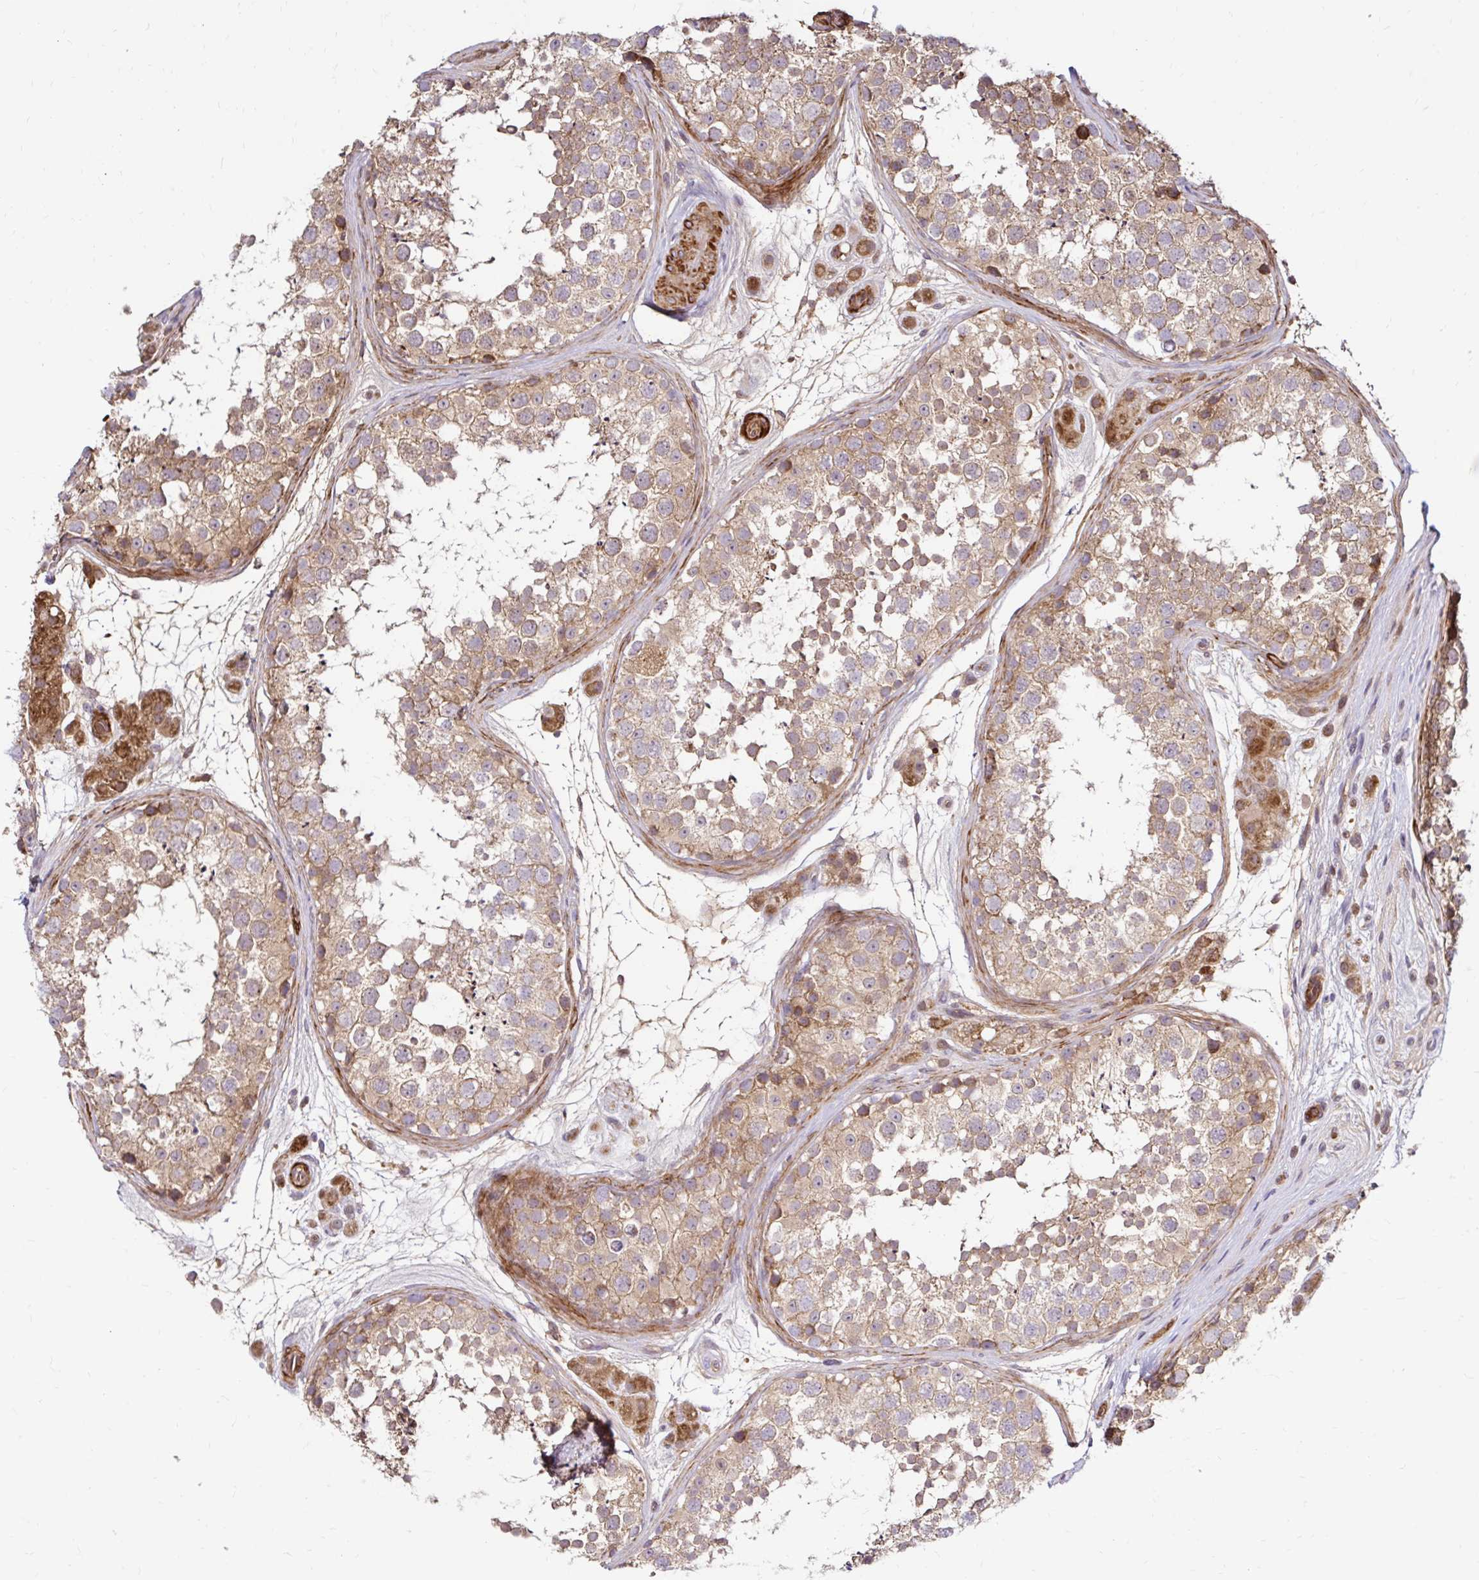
{"staining": {"intensity": "moderate", "quantity": ">75%", "location": "cytoplasmic/membranous"}, "tissue": "testis", "cell_type": "Cells in seminiferous ducts", "image_type": "normal", "snomed": [{"axis": "morphology", "description": "Normal tissue, NOS"}, {"axis": "topography", "description": "Testis"}], "caption": "A photomicrograph showing moderate cytoplasmic/membranous staining in approximately >75% of cells in seminiferous ducts in unremarkable testis, as visualized by brown immunohistochemical staining.", "gene": "ARHGEF37", "patient": {"sex": "male", "age": 41}}